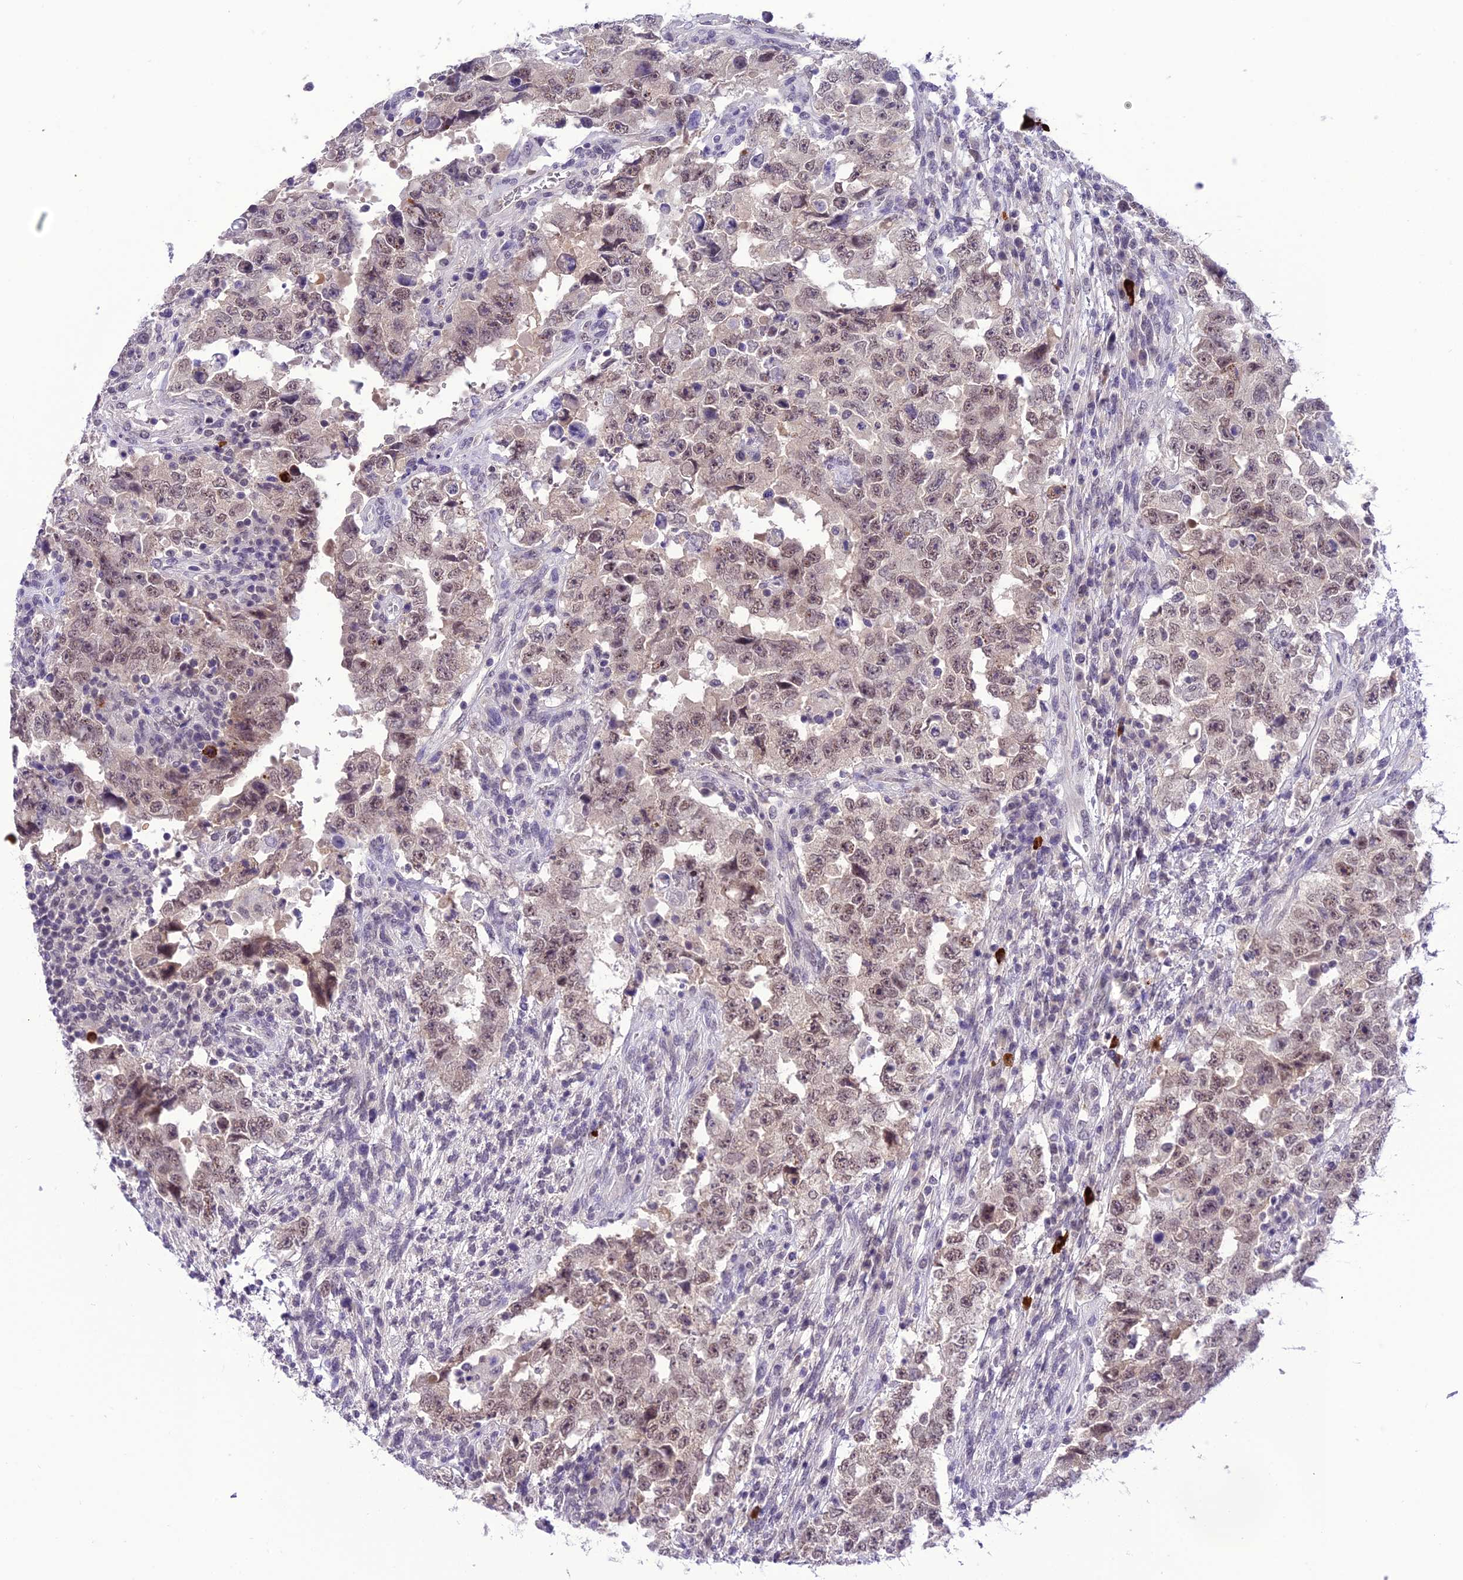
{"staining": {"intensity": "moderate", "quantity": ">75%", "location": "nuclear"}, "tissue": "testis cancer", "cell_type": "Tumor cells", "image_type": "cancer", "snomed": [{"axis": "morphology", "description": "Carcinoma, Embryonal, NOS"}, {"axis": "topography", "description": "Testis"}], "caption": "Protein staining of testis embryonal carcinoma tissue displays moderate nuclear expression in approximately >75% of tumor cells.", "gene": "SH3RF3", "patient": {"sex": "male", "age": 26}}